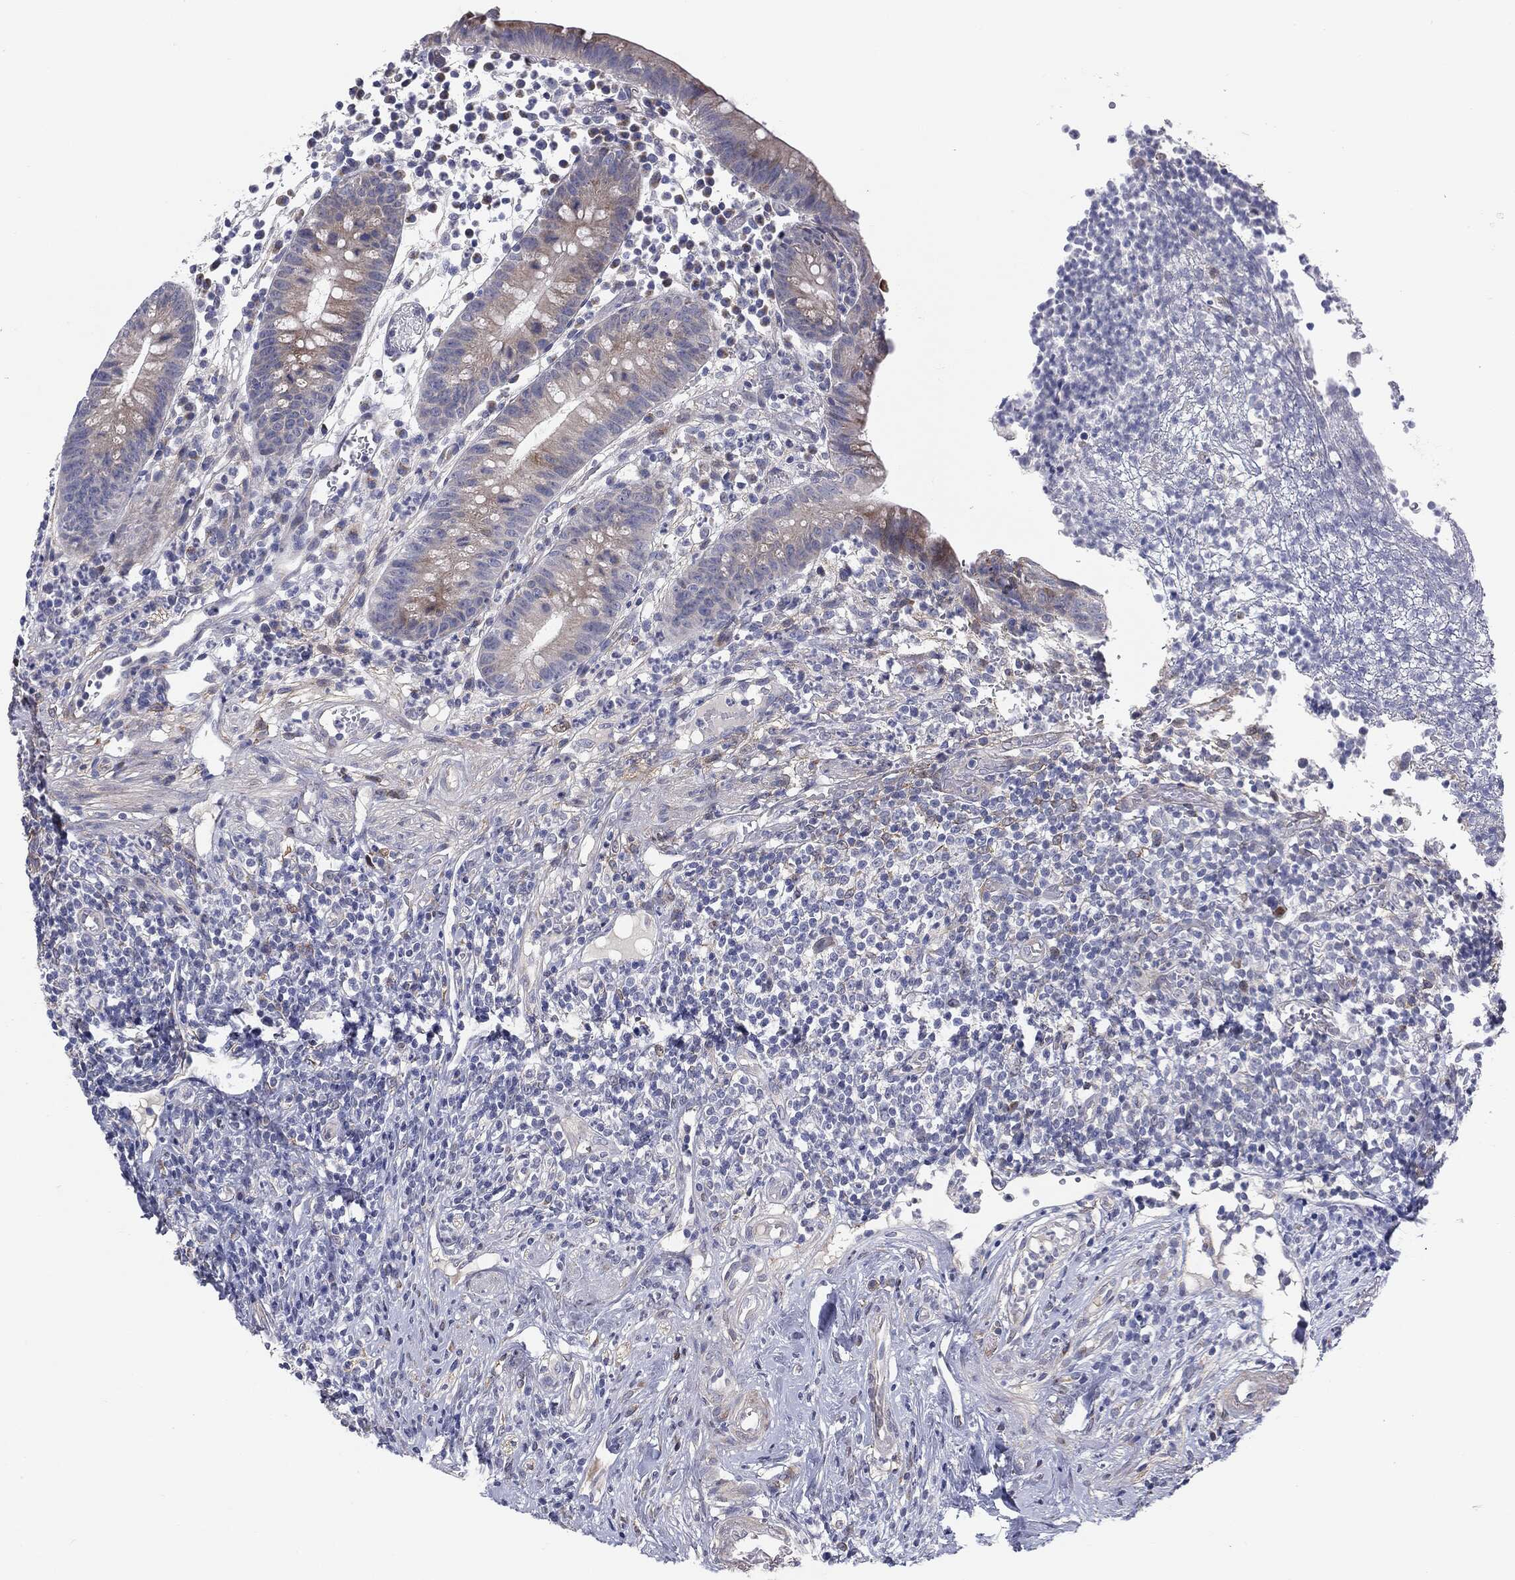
{"staining": {"intensity": "strong", "quantity": "<25%", "location": "cytoplasmic/membranous"}, "tissue": "appendix", "cell_type": "Glandular cells", "image_type": "normal", "snomed": [{"axis": "morphology", "description": "Normal tissue, NOS"}, {"axis": "topography", "description": "Appendix"}], "caption": "Appendix stained for a protein (brown) reveals strong cytoplasmic/membranous positive positivity in about <25% of glandular cells.", "gene": "KRT5", "patient": {"sex": "female", "age": 40}}